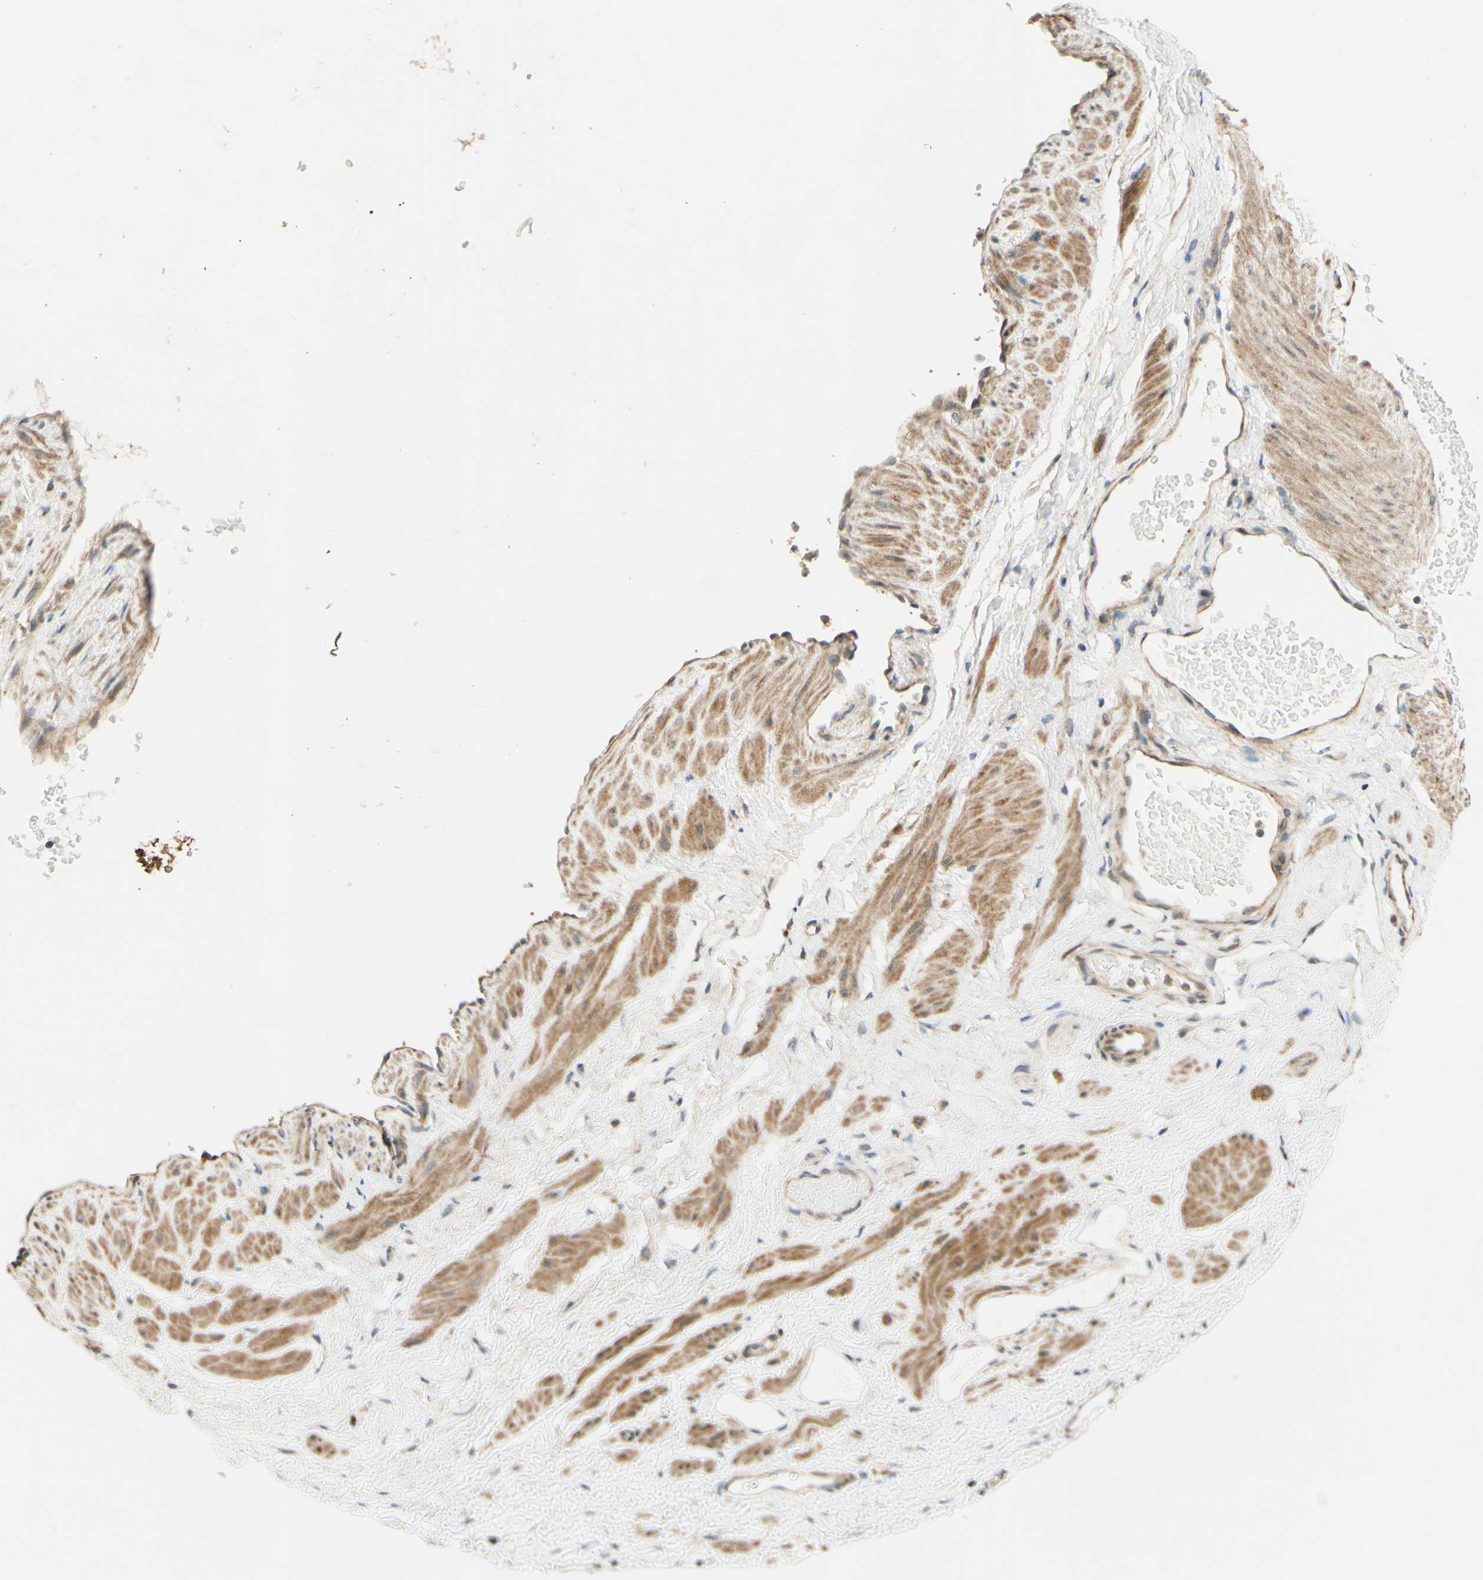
{"staining": {"intensity": "moderate", "quantity": ">75%", "location": "cytoplasmic/membranous"}, "tissue": "adipose tissue", "cell_type": "Adipocytes", "image_type": "normal", "snomed": [{"axis": "morphology", "description": "Normal tissue, NOS"}, {"axis": "topography", "description": "Soft tissue"}, {"axis": "topography", "description": "Vascular tissue"}], "caption": "The image exhibits staining of benign adipose tissue, revealing moderate cytoplasmic/membranous protein expression (brown color) within adipocytes. Using DAB (brown) and hematoxylin (blue) stains, captured at high magnification using brightfield microscopy.", "gene": "RNF19A", "patient": {"sex": "female", "age": 35}}